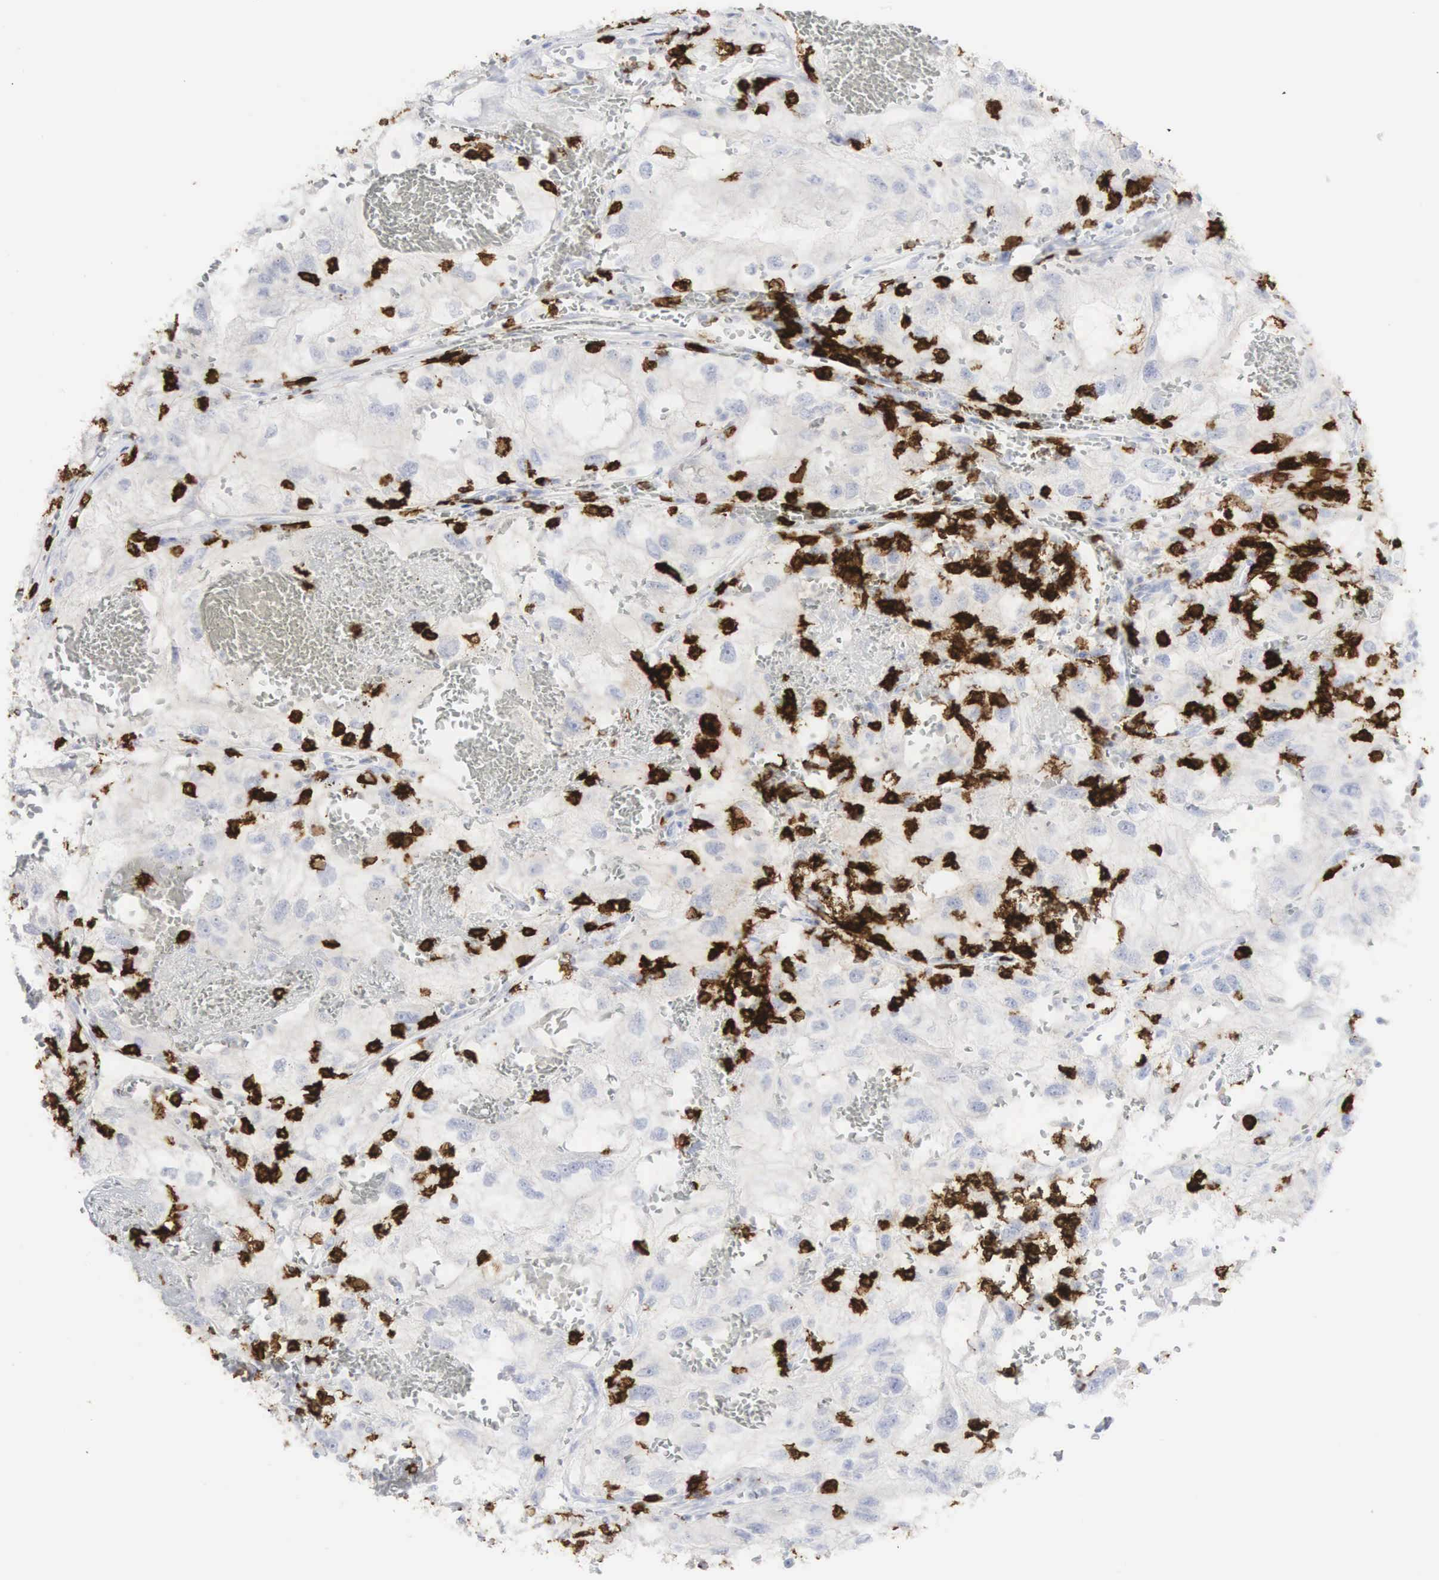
{"staining": {"intensity": "negative", "quantity": "none", "location": "none"}, "tissue": "renal cancer", "cell_type": "Tumor cells", "image_type": "cancer", "snomed": [{"axis": "morphology", "description": "Normal tissue, NOS"}, {"axis": "morphology", "description": "Adenocarcinoma, NOS"}, {"axis": "topography", "description": "Kidney"}], "caption": "A photomicrograph of adenocarcinoma (renal) stained for a protein demonstrates no brown staining in tumor cells.", "gene": "CD8A", "patient": {"sex": "male", "age": 71}}